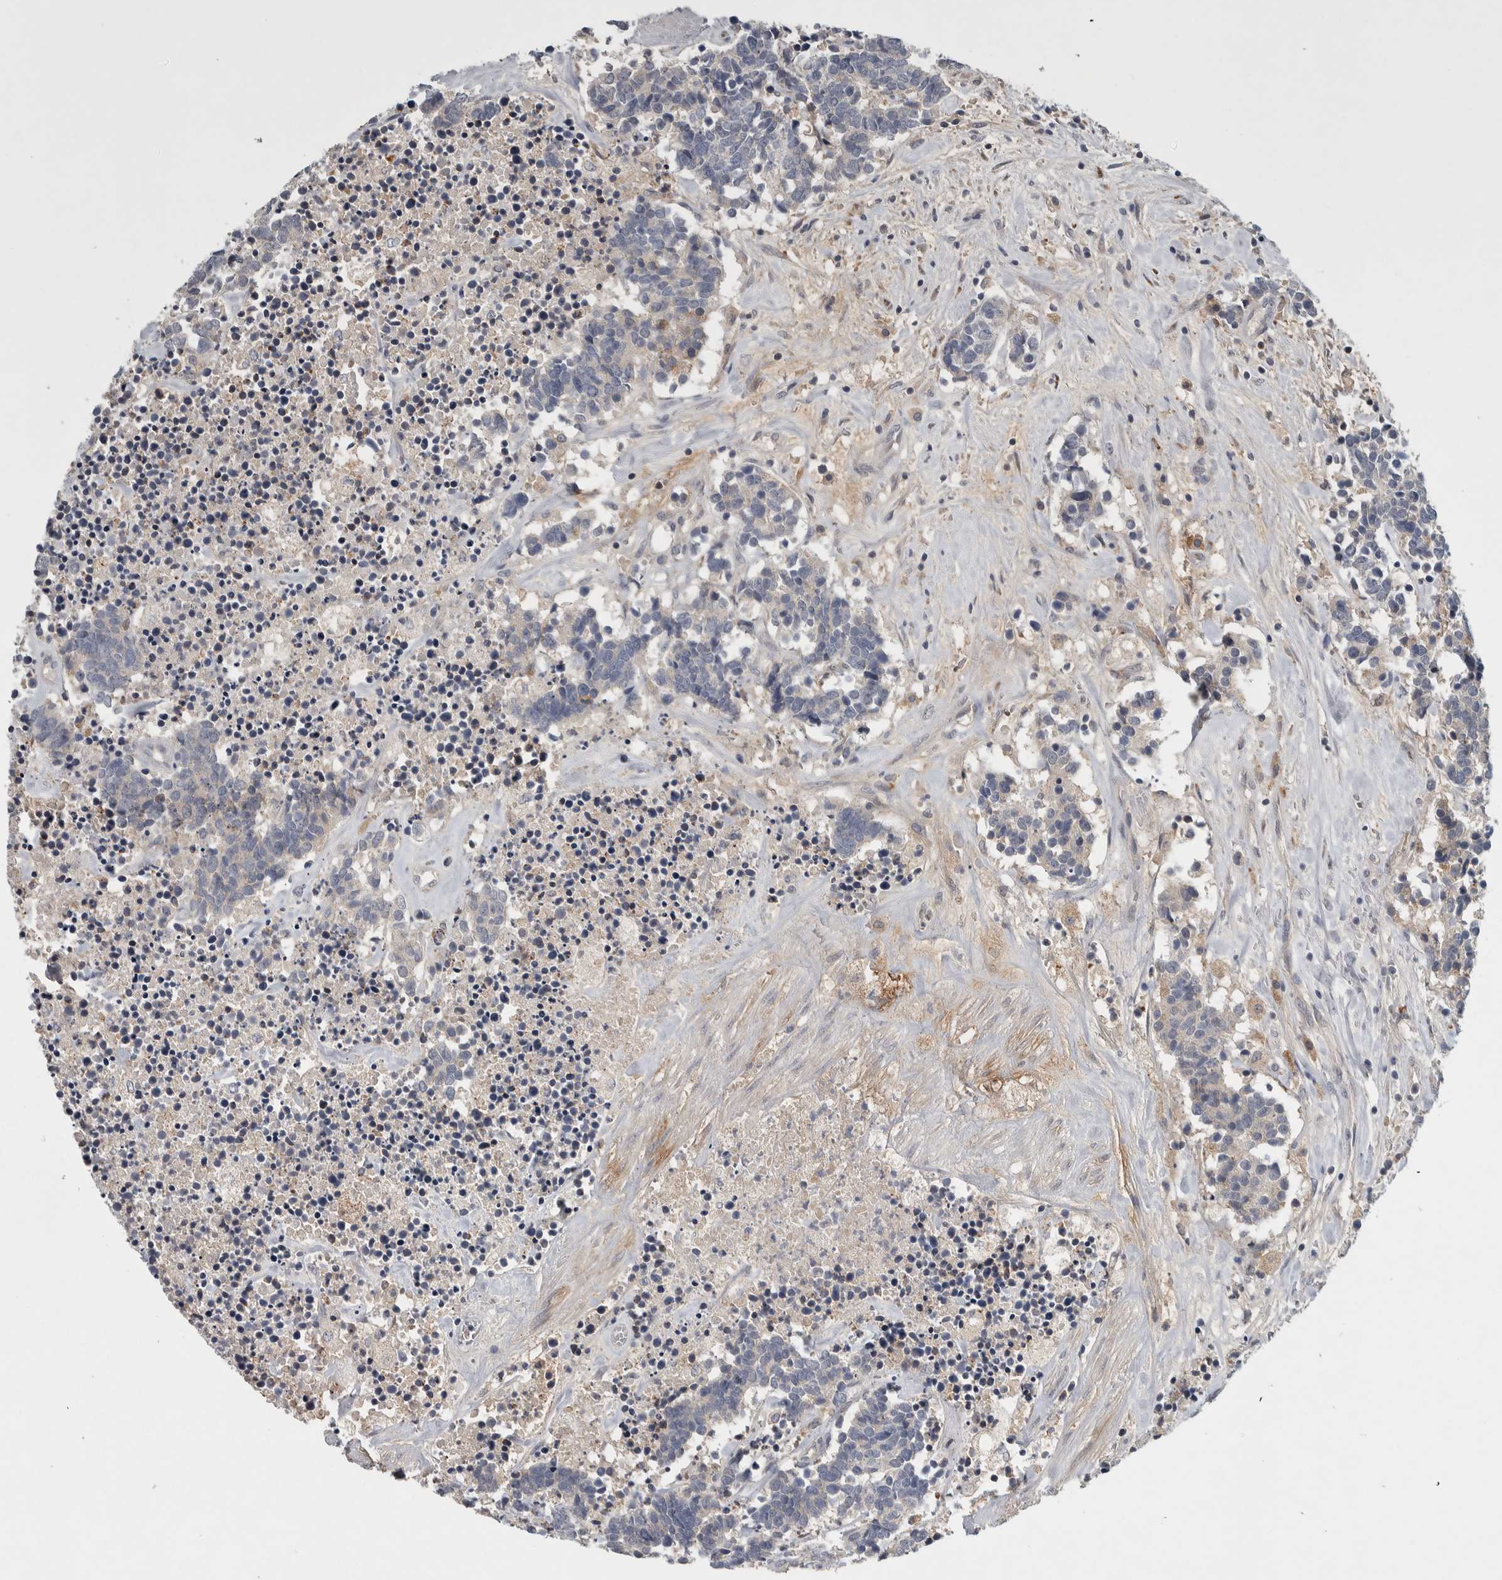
{"staining": {"intensity": "negative", "quantity": "none", "location": "none"}, "tissue": "carcinoid", "cell_type": "Tumor cells", "image_type": "cancer", "snomed": [{"axis": "morphology", "description": "Carcinoma, NOS"}, {"axis": "morphology", "description": "Carcinoid, malignant, NOS"}, {"axis": "topography", "description": "Urinary bladder"}], "caption": "DAB immunohistochemical staining of carcinoma reveals no significant staining in tumor cells.", "gene": "ADPRM", "patient": {"sex": "male", "age": 57}}